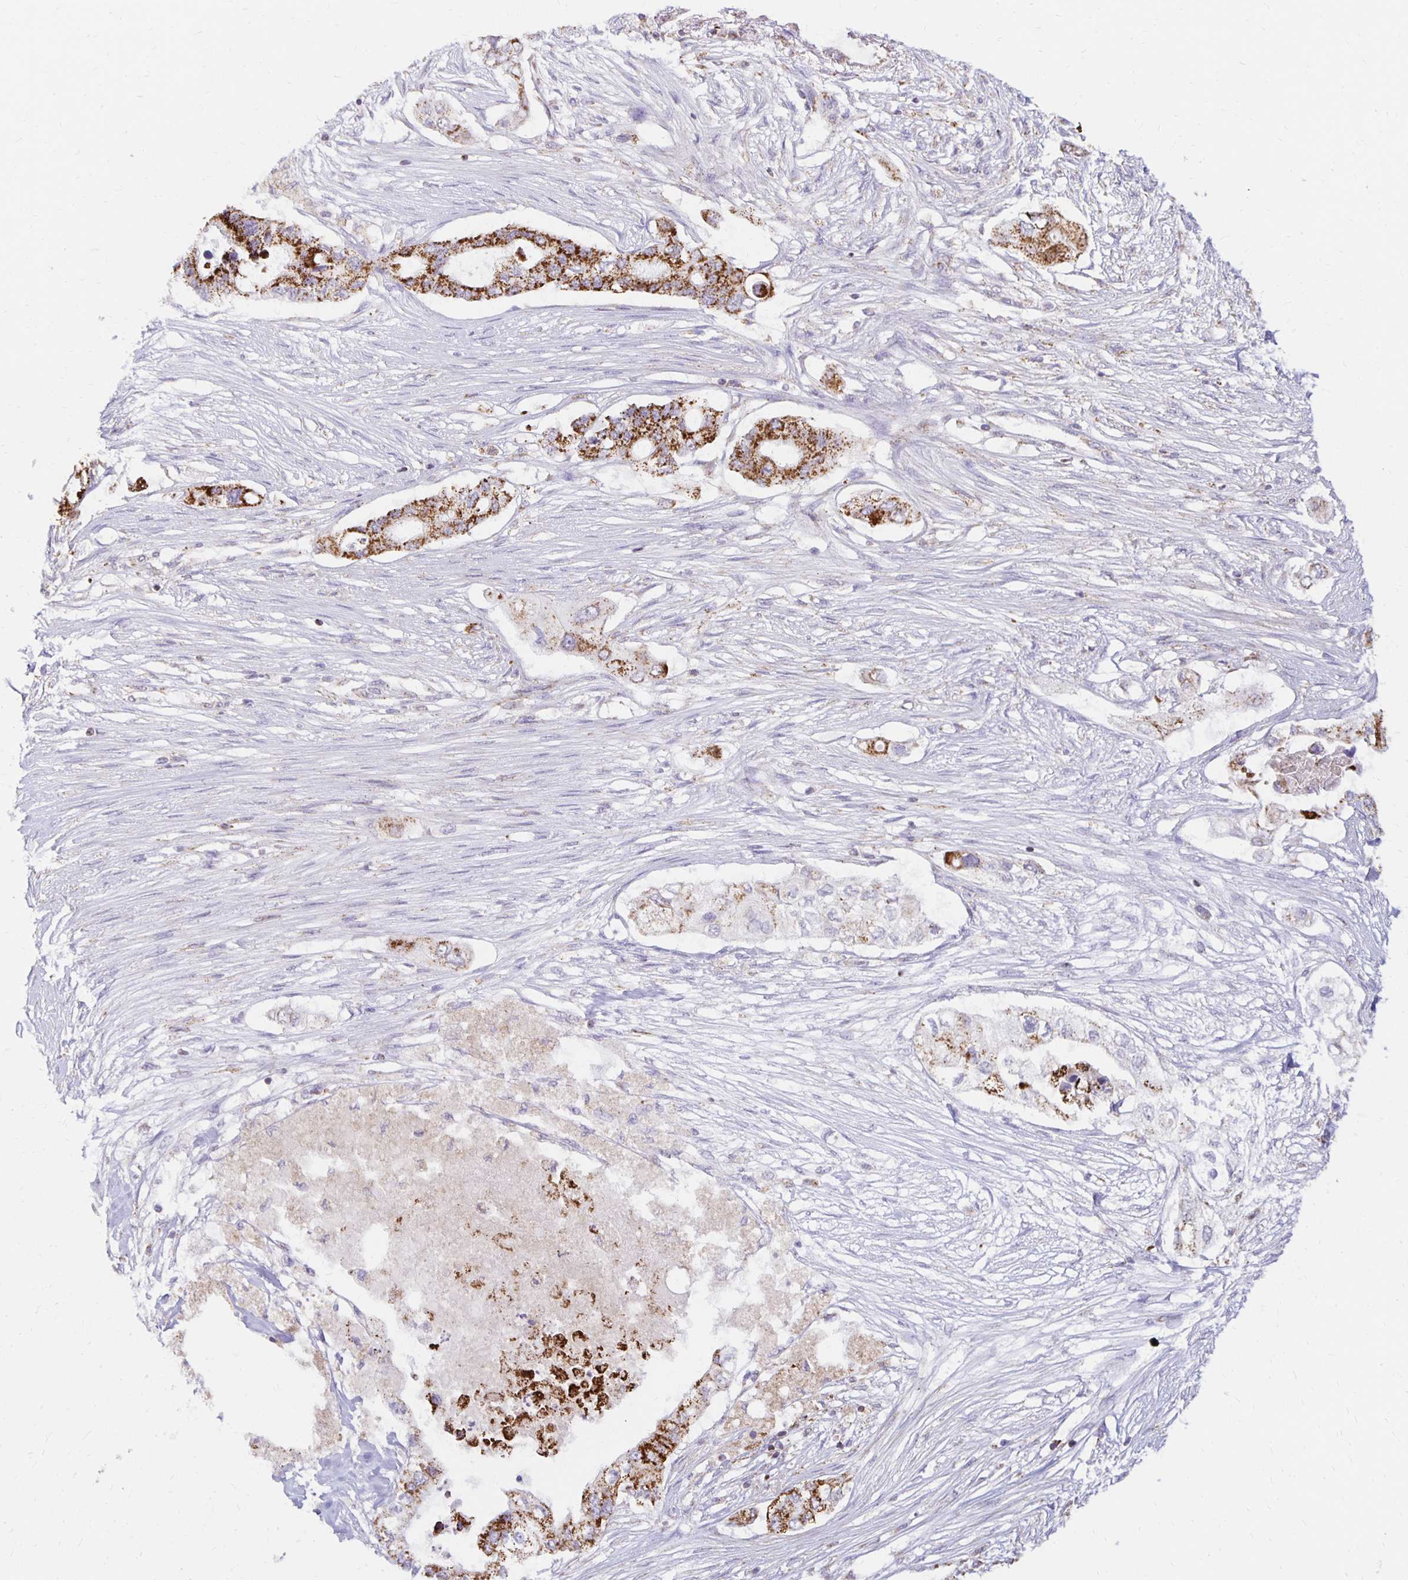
{"staining": {"intensity": "strong", "quantity": ">75%", "location": "cytoplasmic/membranous"}, "tissue": "pancreatic cancer", "cell_type": "Tumor cells", "image_type": "cancer", "snomed": [{"axis": "morphology", "description": "Adenocarcinoma, NOS"}, {"axis": "topography", "description": "Pancreas"}], "caption": "Protein expression by immunohistochemistry reveals strong cytoplasmic/membranous positivity in approximately >75% of tumor cells in adenocarcinoma (pancreatic).", "gene": "IER3", "patient": {"sex": "female", "age": 63}}